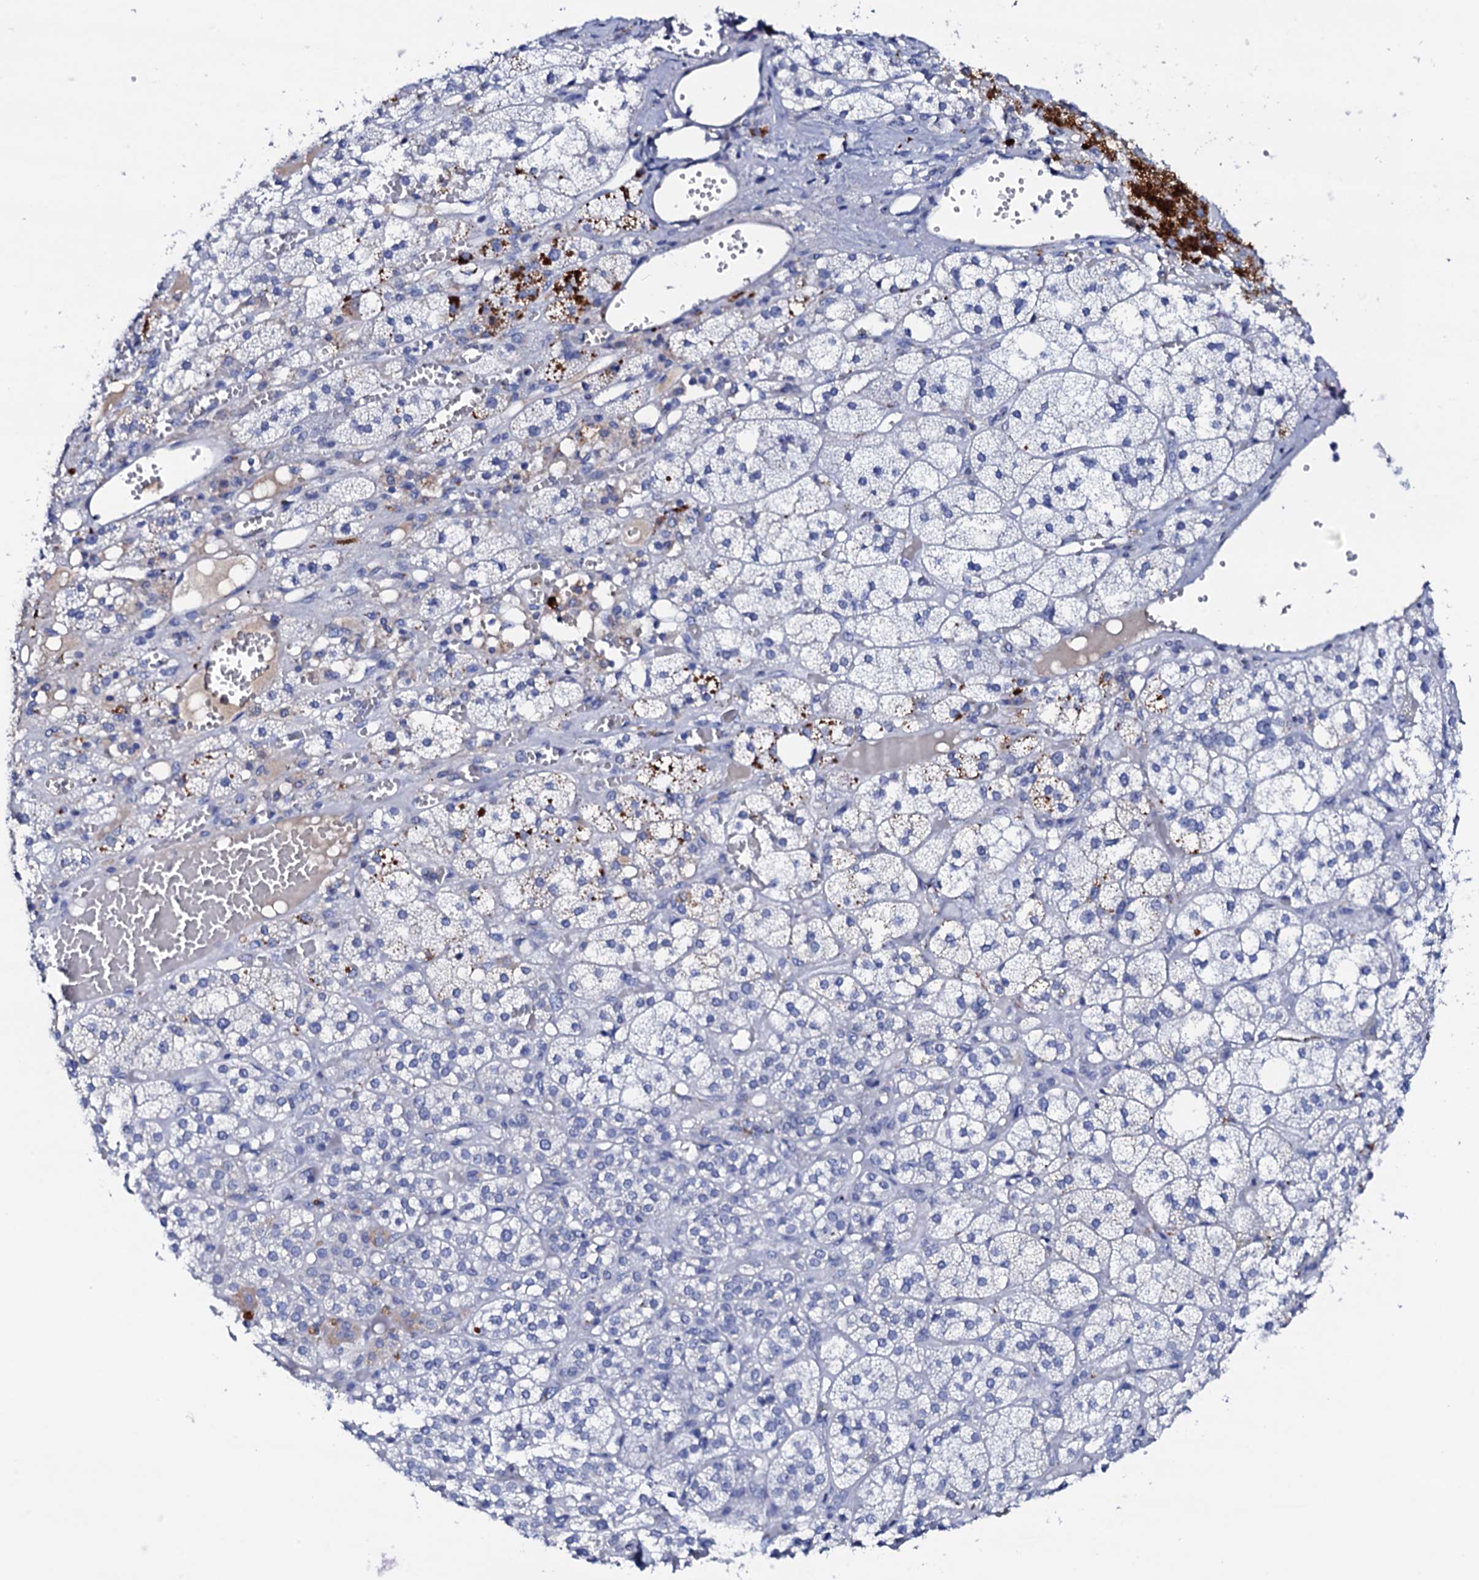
{"staining": {"intensity": "strong", "quantity": "<25%", "location": "cytoplasmic/membranous"}, "tissue": "adrenal gland", "cell_type": "Glandular cells", "image_type": "normal", "snomed": [{"axis": "morphology", "description": "Normal tissue, NOS"}, {"axis": "topography", "description": "Adrenal gland"}], "caption": "Immunohistochemistry of unremarkable adrenal gland exhibits medium levels of strong cytoplasmic/membranous staining in approximately <25% of glandular cells. (brown staining indicates protein expression, while blue staining denotes nuclei).", "gene": "FBXL16", "patient": {"sex": "female", "age": 61}}